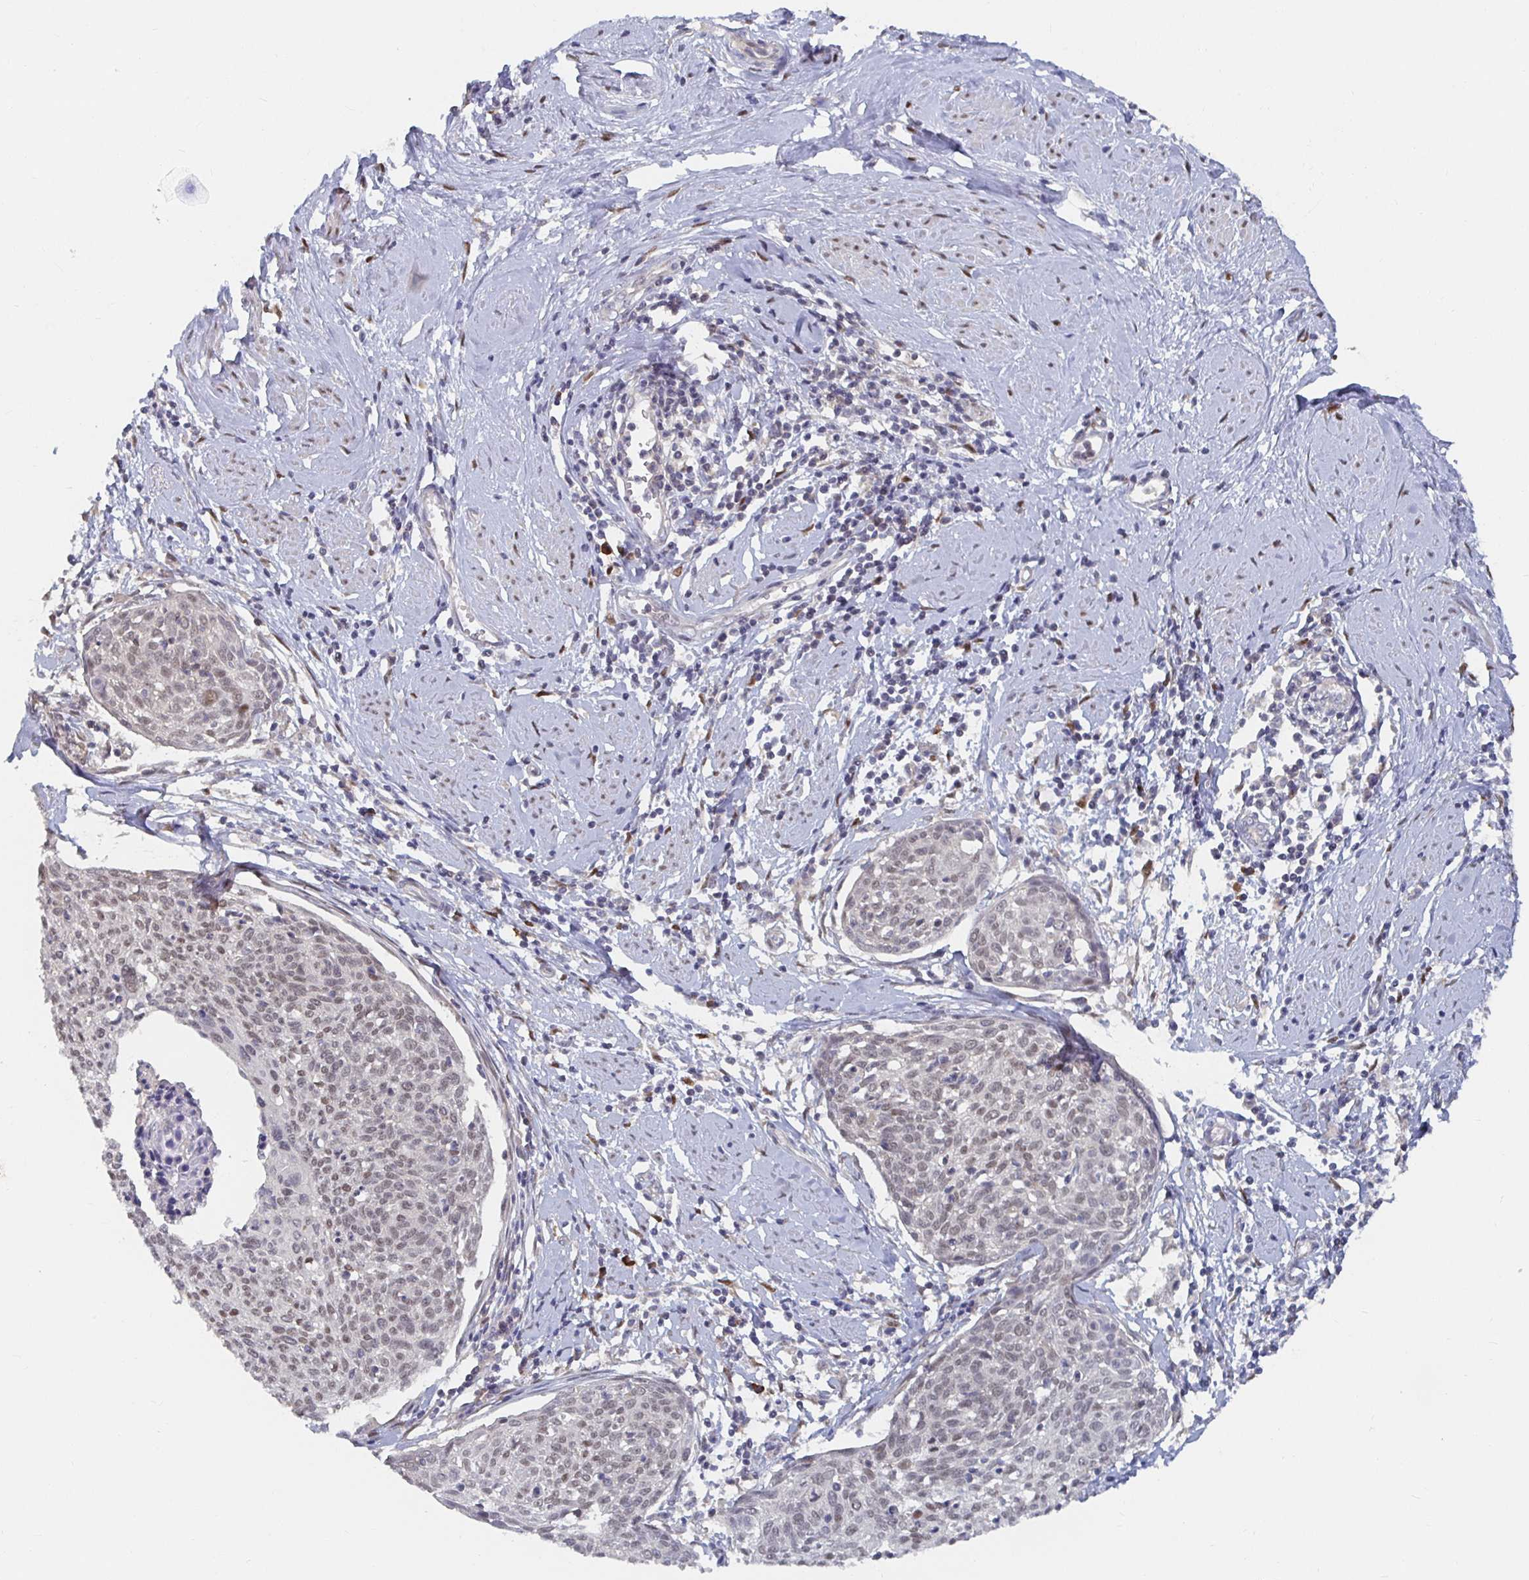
{"staining": {"intensity": "weak", "quantity": "25%-75%", "location": "nuclear"}, "tissue": "cervical cancer", "cell_type": "Tumor cells", "image_type": "cancer", "snomed": [{"axis": "morphology", "description": "Squamous cell carcinoma, NOS"}, {"axis": "topography", "description": "Cervix"}], "caption": "Weak nuclear staining for a protein is appreciated in approximately 25%-75% of tumor cells of cervical cancer (squamous cell carcinoma) using IHC.", "gene": "MEIS1", "patient": {"sex": "female", "age": 49}}